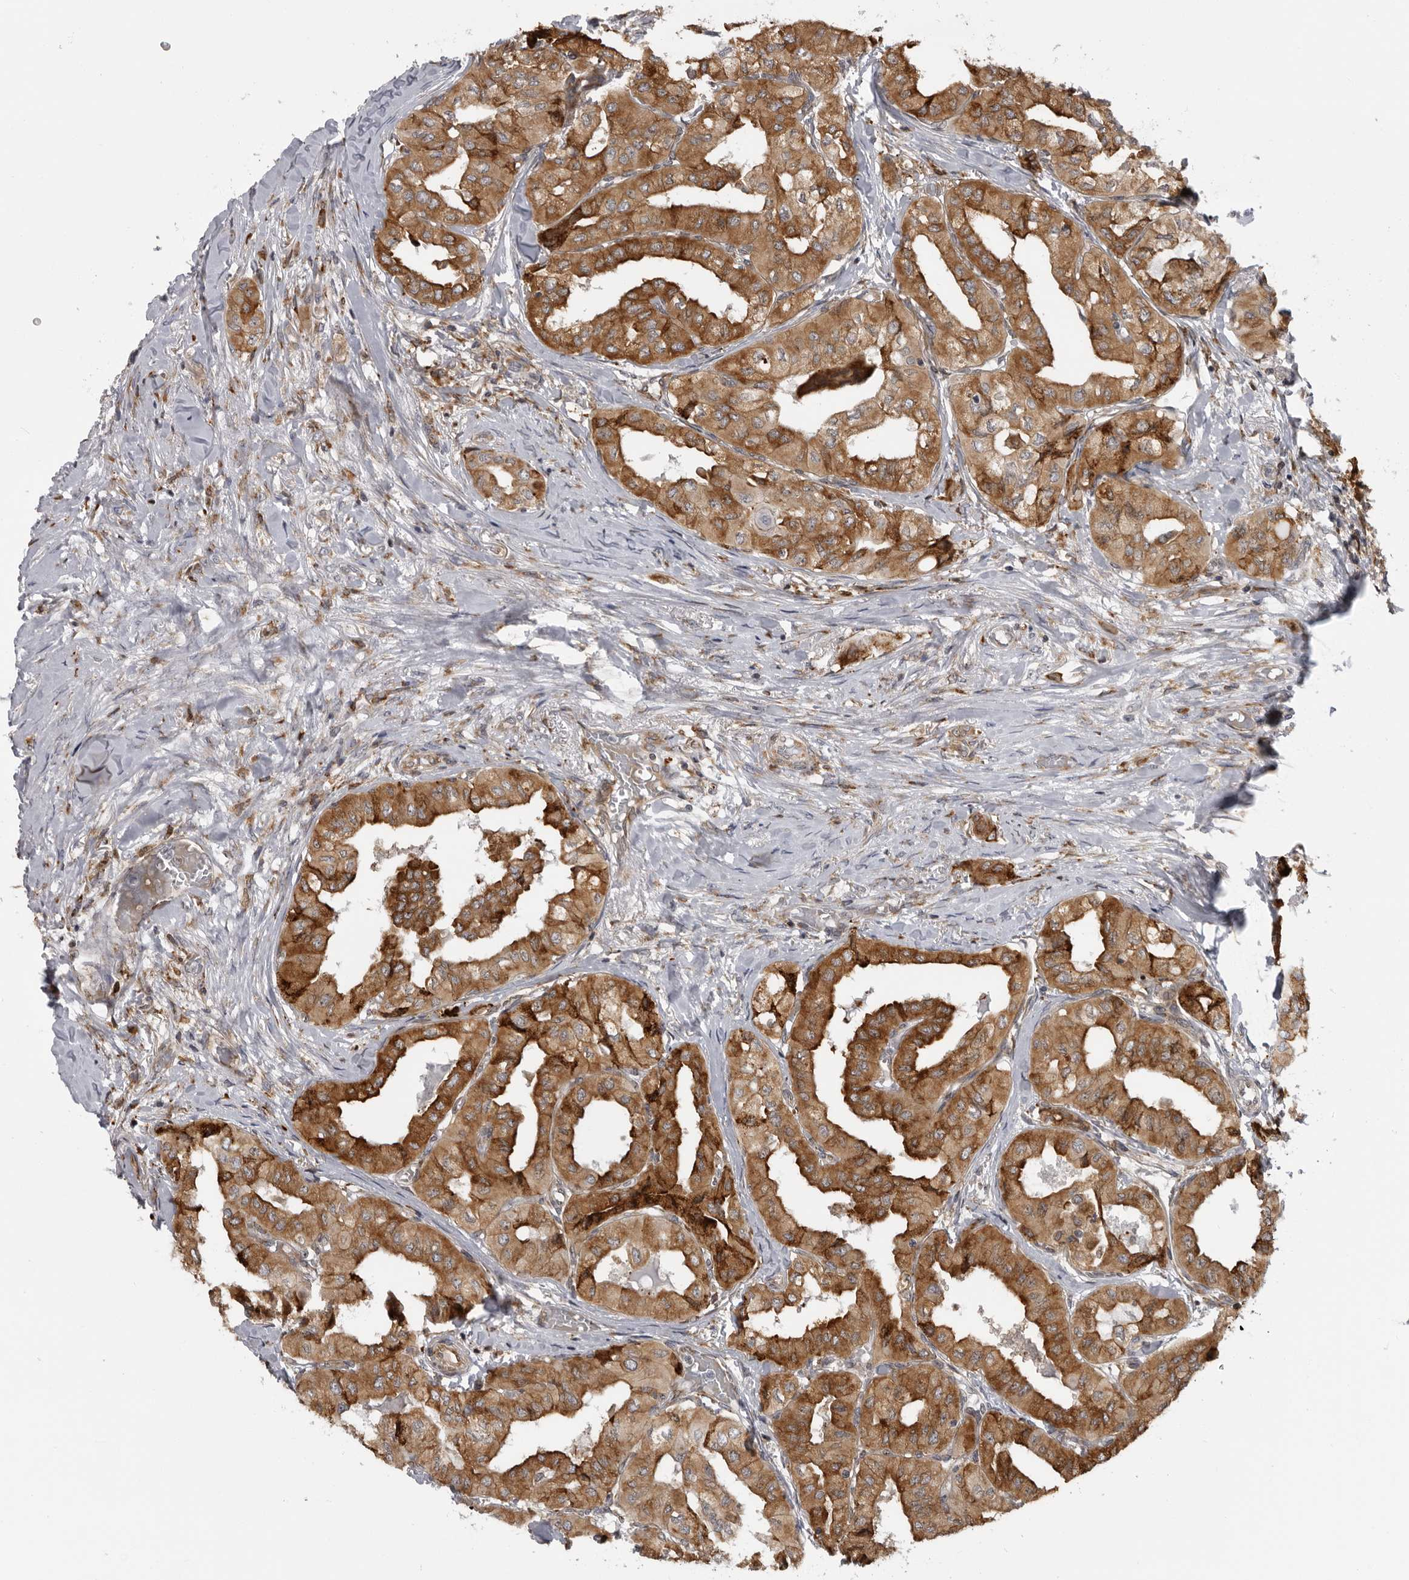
{"staining": {"intensity": "strong", "quantity": ">75%", "location": "cytoplasmic/membranous"}, "tissue": "thyroid cancer", "cell_type": "Tumor cells", "image_type": "cancer", "snomed": [{"axis": "morphology", "description": "Papillary adenocarcinoma, NOS"}, {"axis": "topography", "description": "Thyroid gland"}], "caption": "IHC (DAB) staining of human thyroid papillary adenocarcinoma demonstrates strong cytoplasmic/membranous protein positivity in about >75% of tumor cells.", "gene": "ALPK2", "patient": {"sex": "female", "age": 59}}